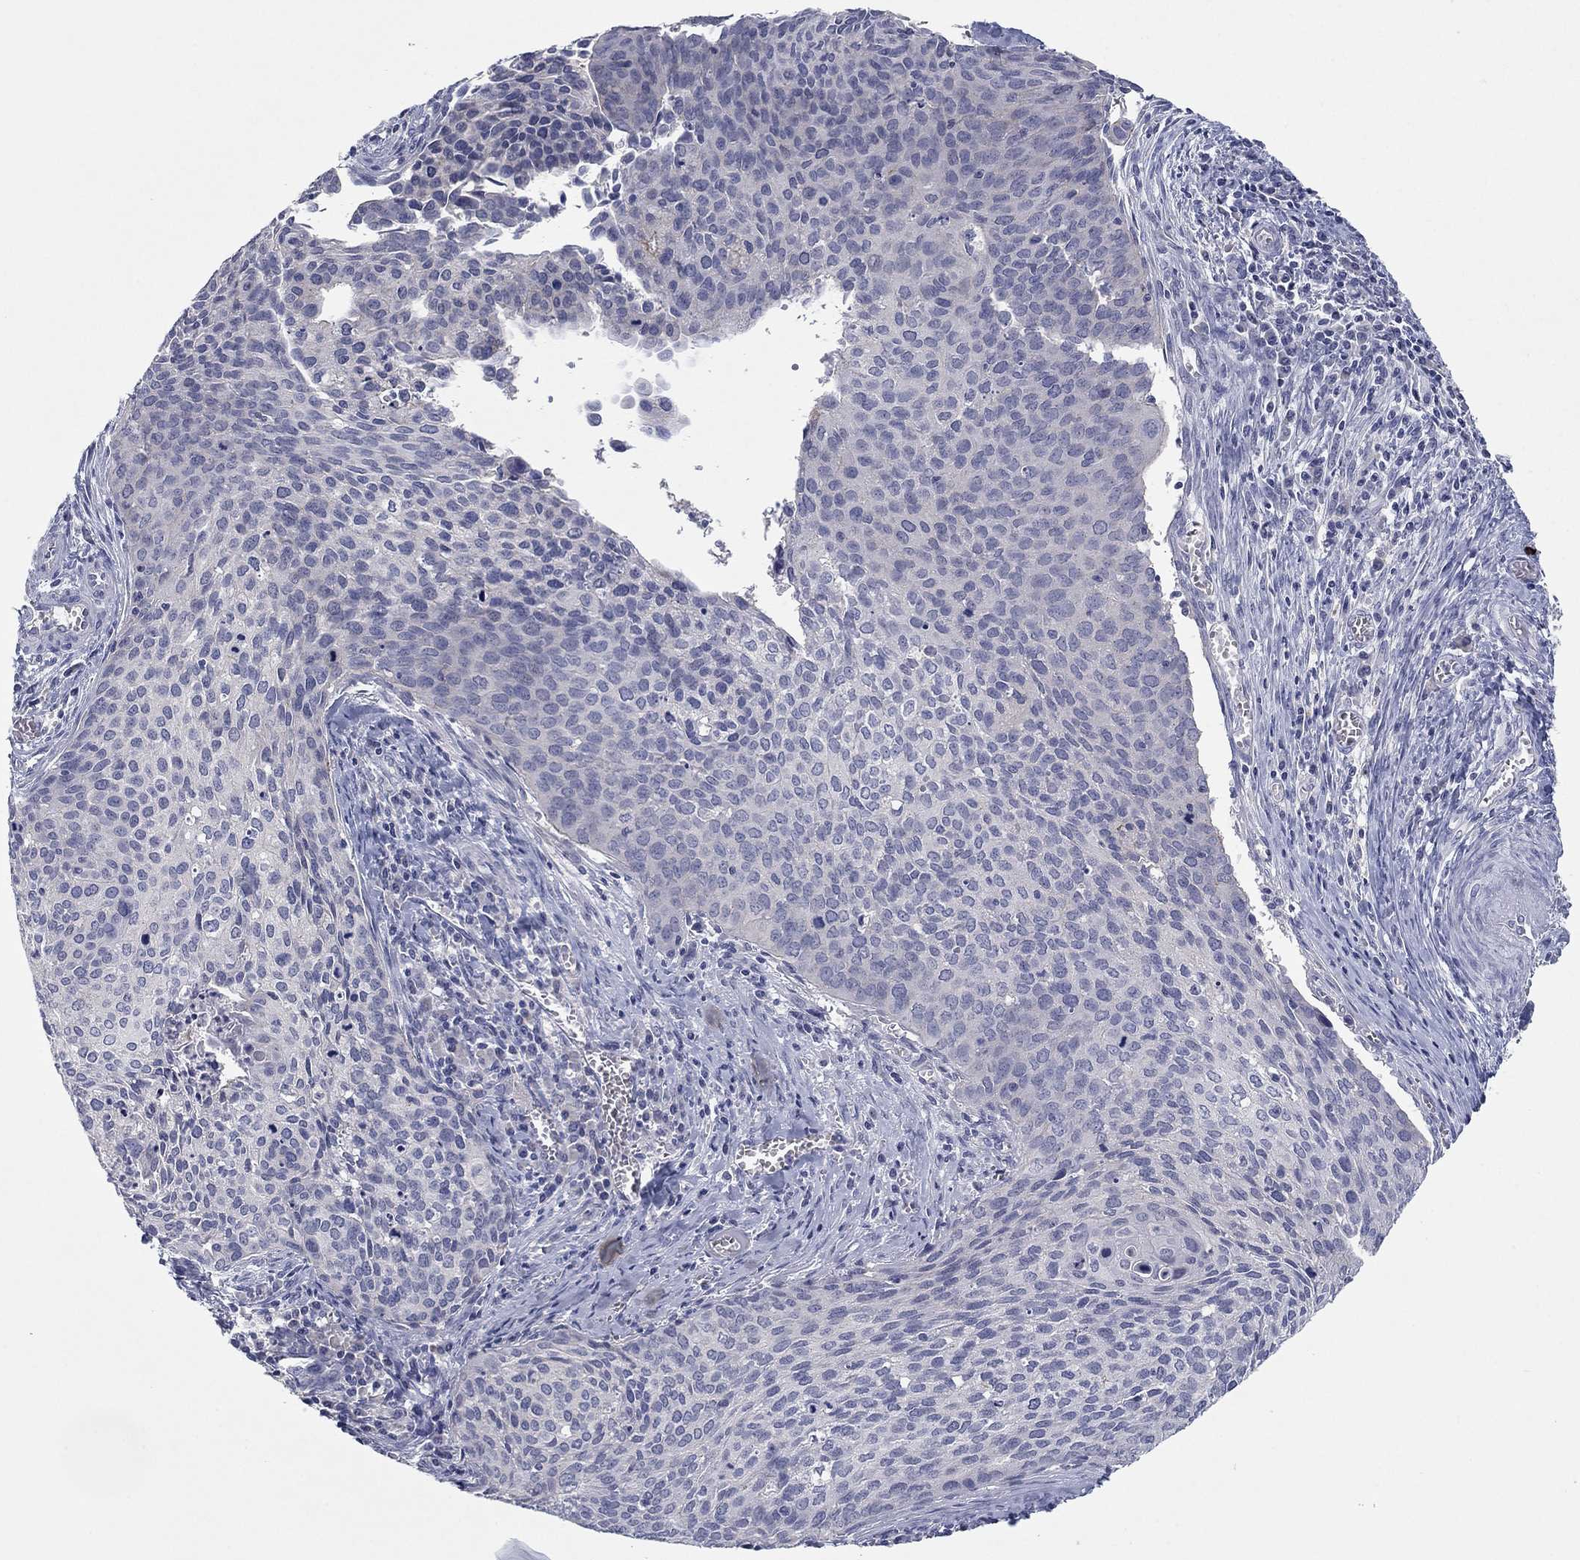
{"staining": {"intensity": "negative", "quantity": "none", "location": "none"}, "tissue": "cervical cancer", "cell_type": "Tumor cells", "image_type": "cancer", "snomed": [{"axis": "morphology", "description": "Squamous cell carcinoma, NOS"}, {"axis": "topography", "description": "Cervix"}], "caption": "This is an IHC photomicrograph of human cervical squamous cell carcinoma. There is no expression in tumor cells.", "gene": "CNTNAP4", "patient": {"sex": "female", "age": 29}}